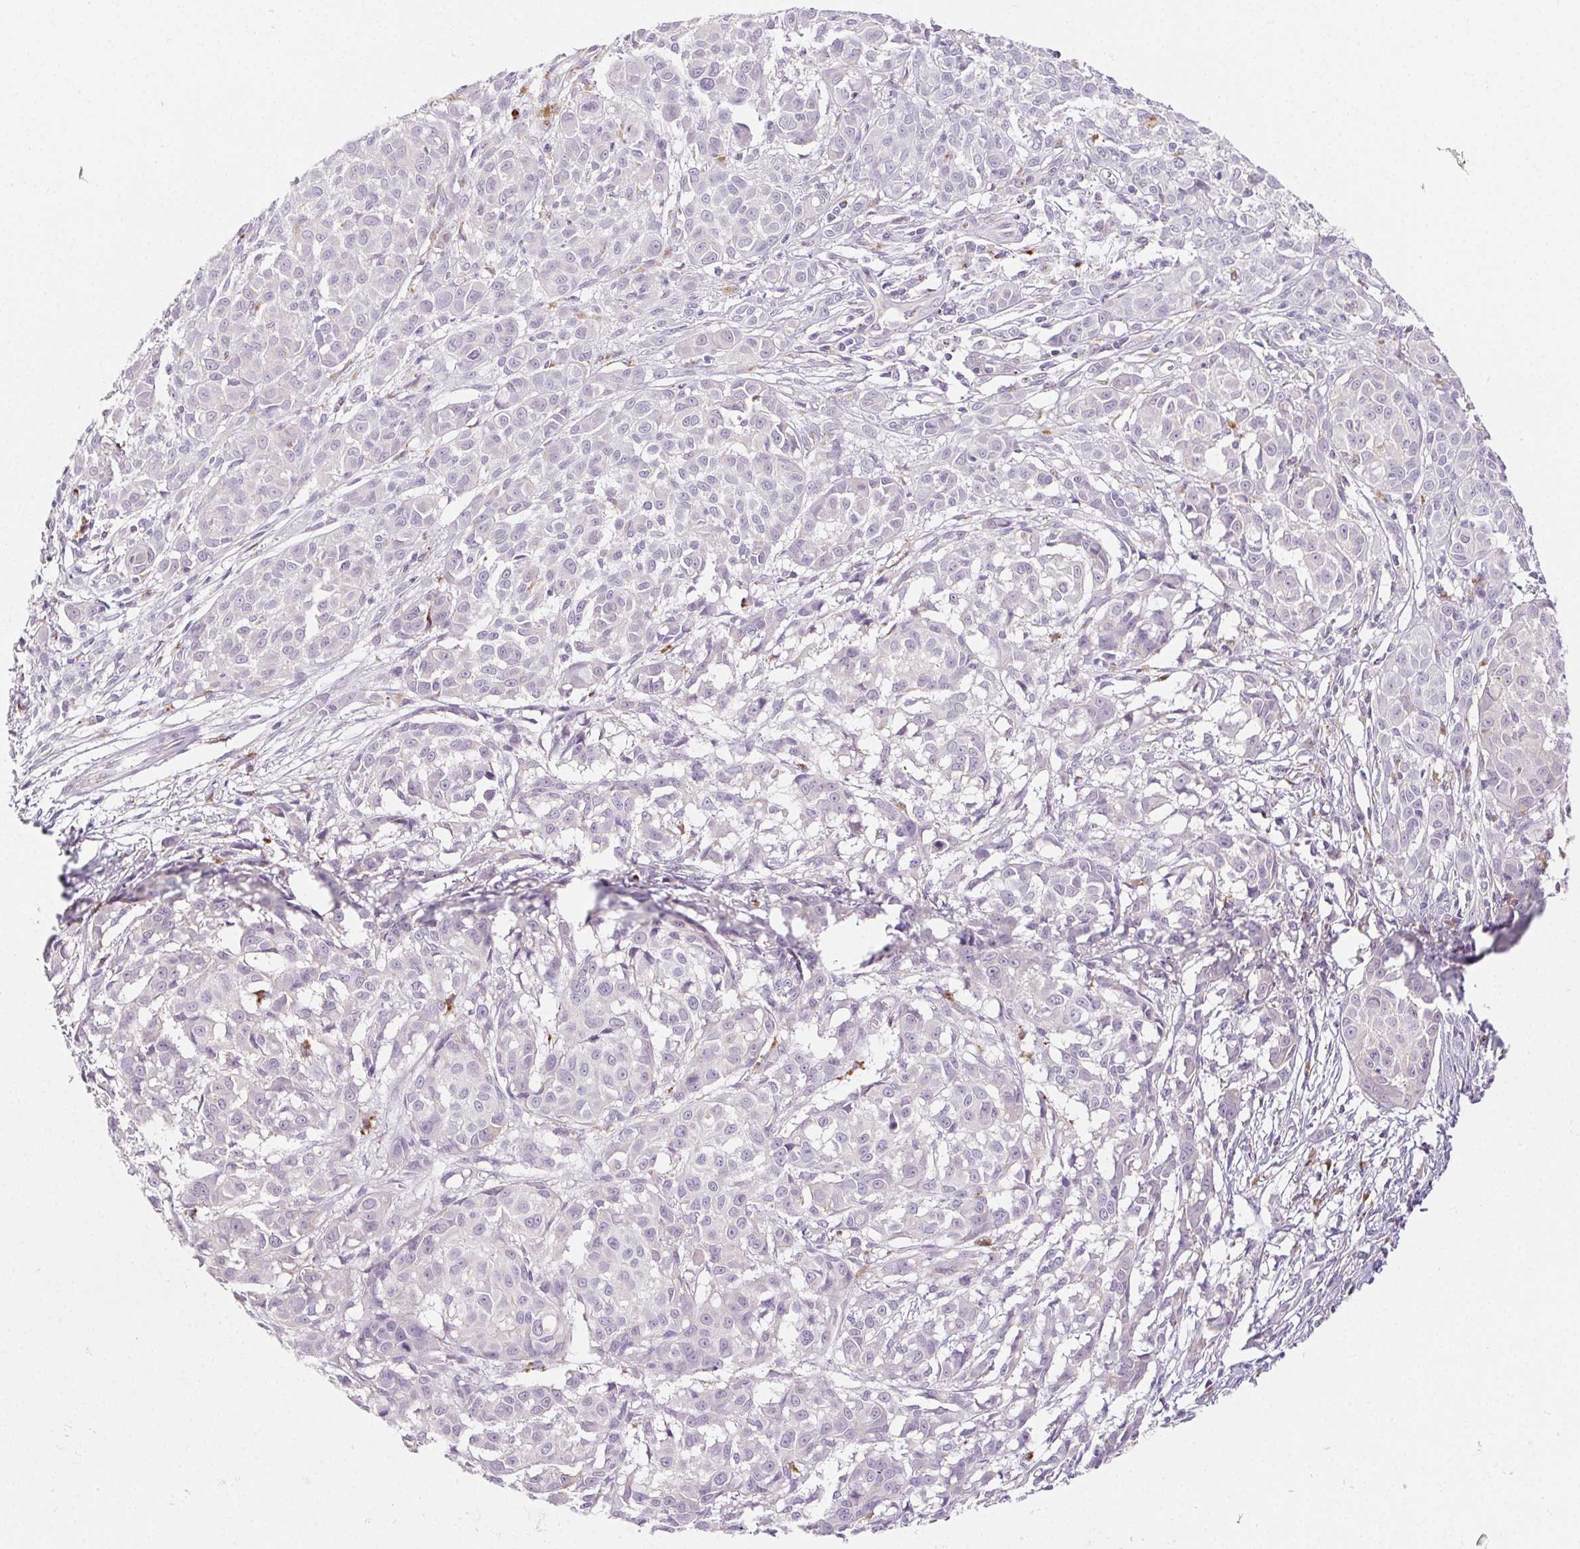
{"staining": {"intensity": "negative", "quantity": "none", "location": "none"}, "tissue": "melanoma", "cell_type": "Tumor cells", "image_type": "cancer", "snomed": [{"axis": "morphology", "description": "Malignant melanoma, NOS"}, {"axis": "topography", "description": "Skin"}], "caption": "Tumor cells show no significant protein expression in malignant melanoma. The staining was performed using DAB (3,3'-diaminobenzidine) to visualize the protein expression in brown, while the nuclei were stained in blue with hematoxylin (Magnification: 20x).", "gene": "LIPA", "patient": {"sex": "male", "age": 48}}